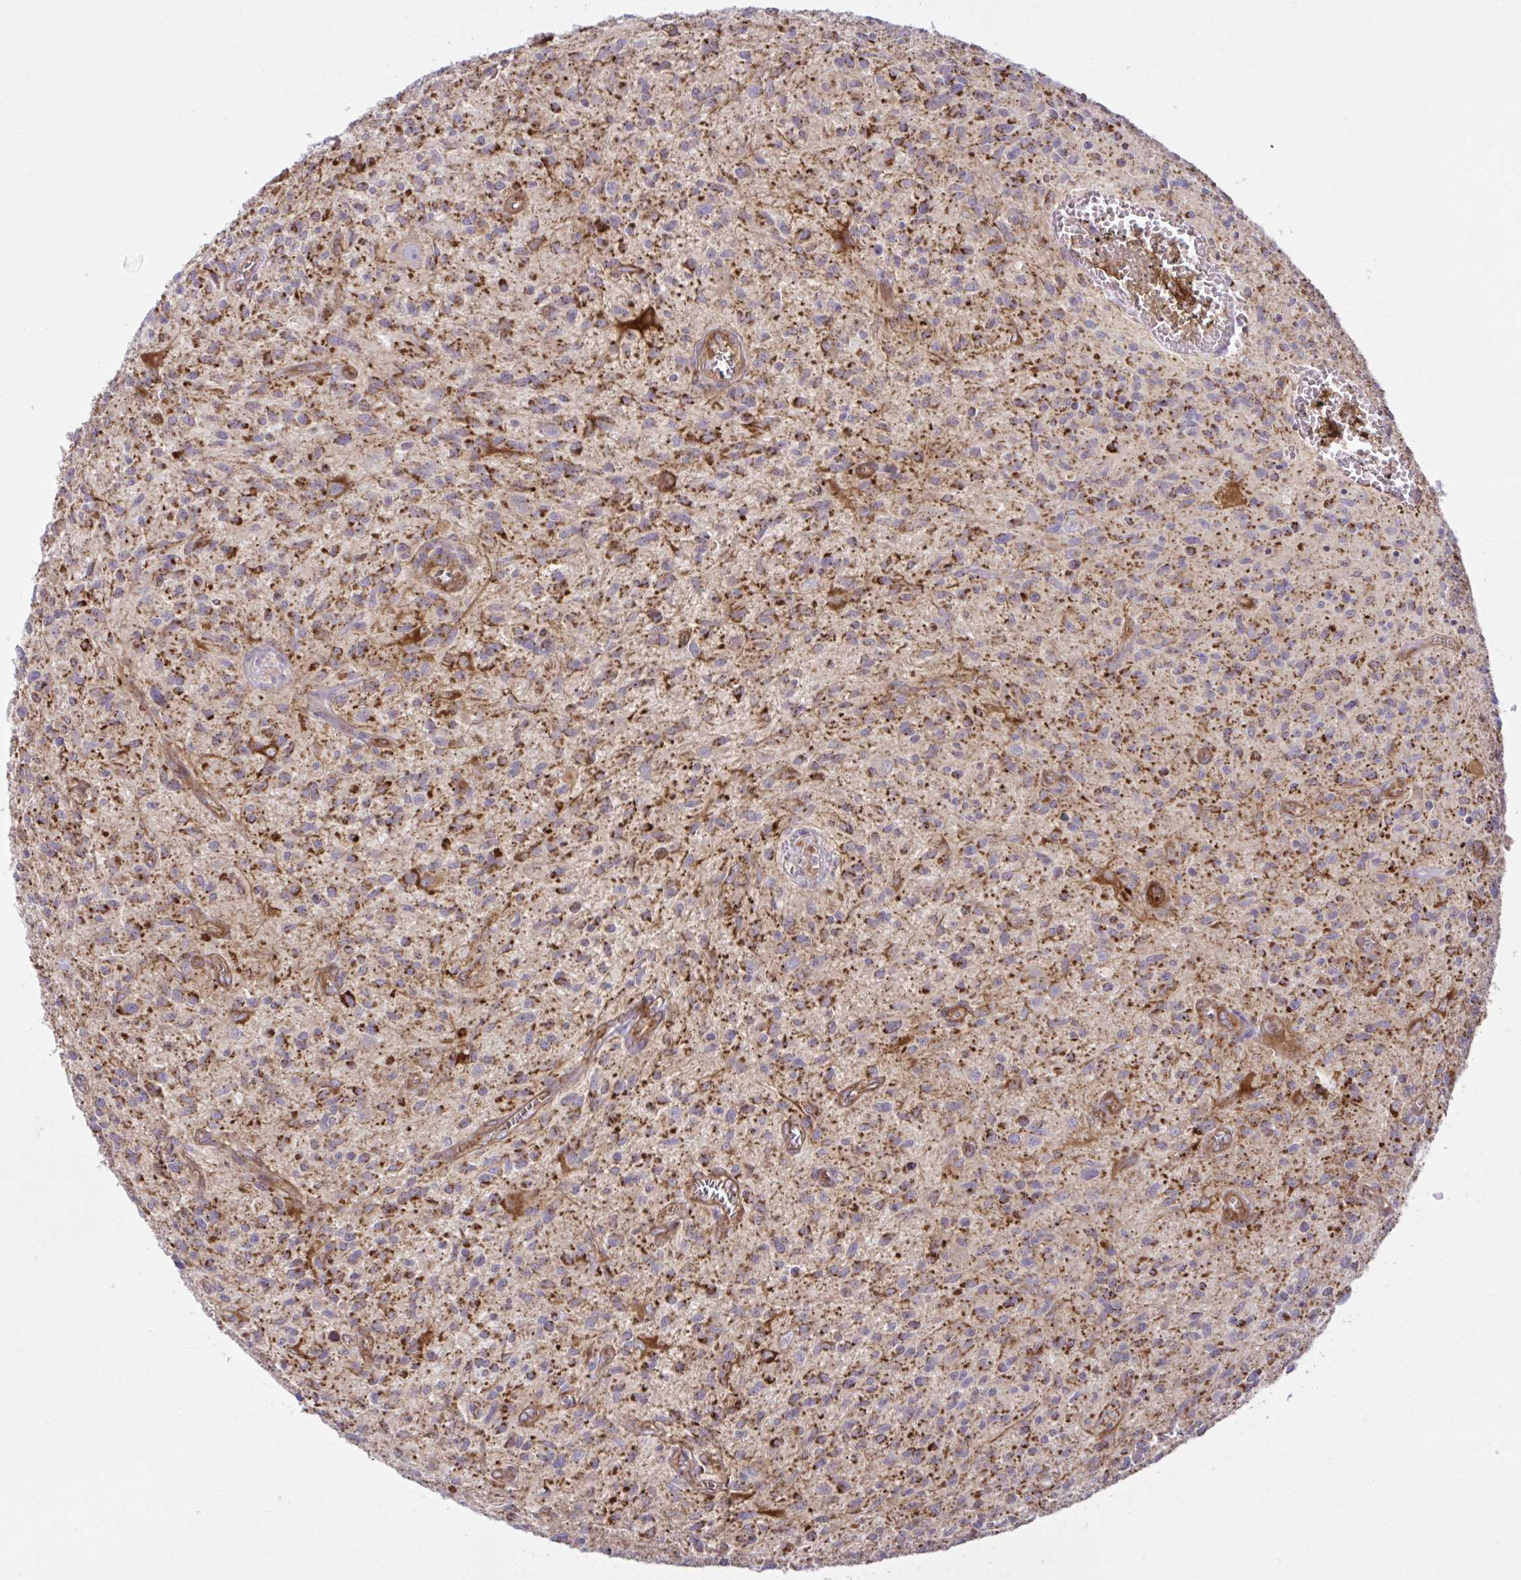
{"staining": {"intensity": "moderate", "quantity": ">75%", "location": "cytoplasmic/membranous"}, "tissue": "glioma", "cell_type": "Tumor cells", "image_type": "cancer", "snomed": [{"axis": "morphology", "description": "Glioma, malignant, High grade"}, {"axis": "topography", "description": "Brain"}], "caption": "The immunohistochemical stain shows moderate cytoplasmic/membranous positivity in tumor cells of high-grade glioma (malignant) tissue.", "gene": "LIMS1", "patient": {"sex": "male", "age": 75}}